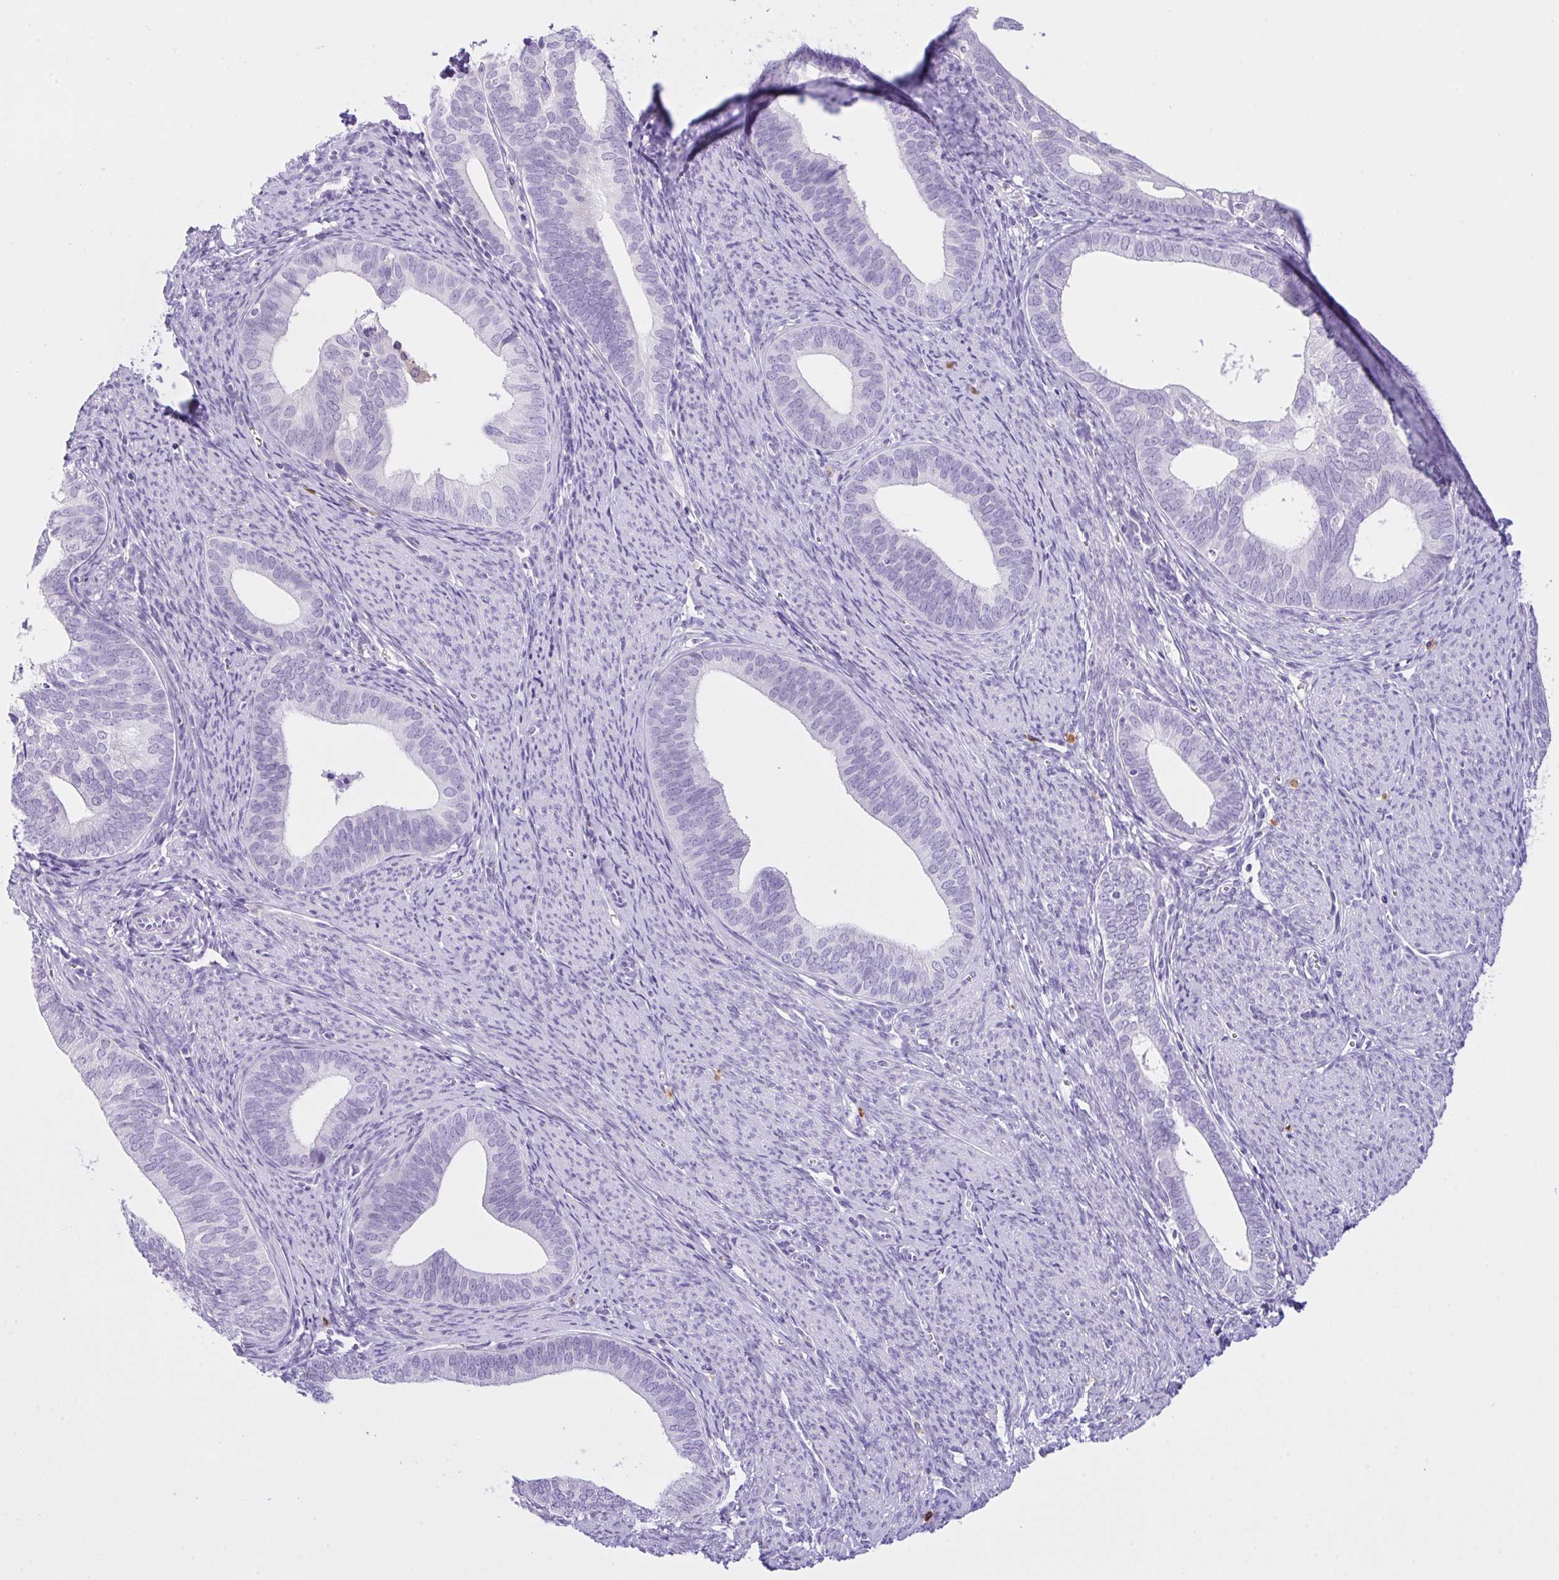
{"staining": {"intensity": "negative", "quantity": "none", "location": "none"}, "tissue": "endometrial cancer", "cell_type": "Tumor cells", "image_type": "cancer", "snomed": [{"axis": "morphology", "description": "Adenocarcinoma, NOS"}, {"axis": "topography", "description": "Endometrium"}], "caption": "Micrograph shows no protein staining in tumor cells of endometrial cancer tissue. (DAB immunohistochemistry (IHC) with hematoxylin counter stain).", "gene": "NCF1", "patient": {"sex": "female", "age": 75}}